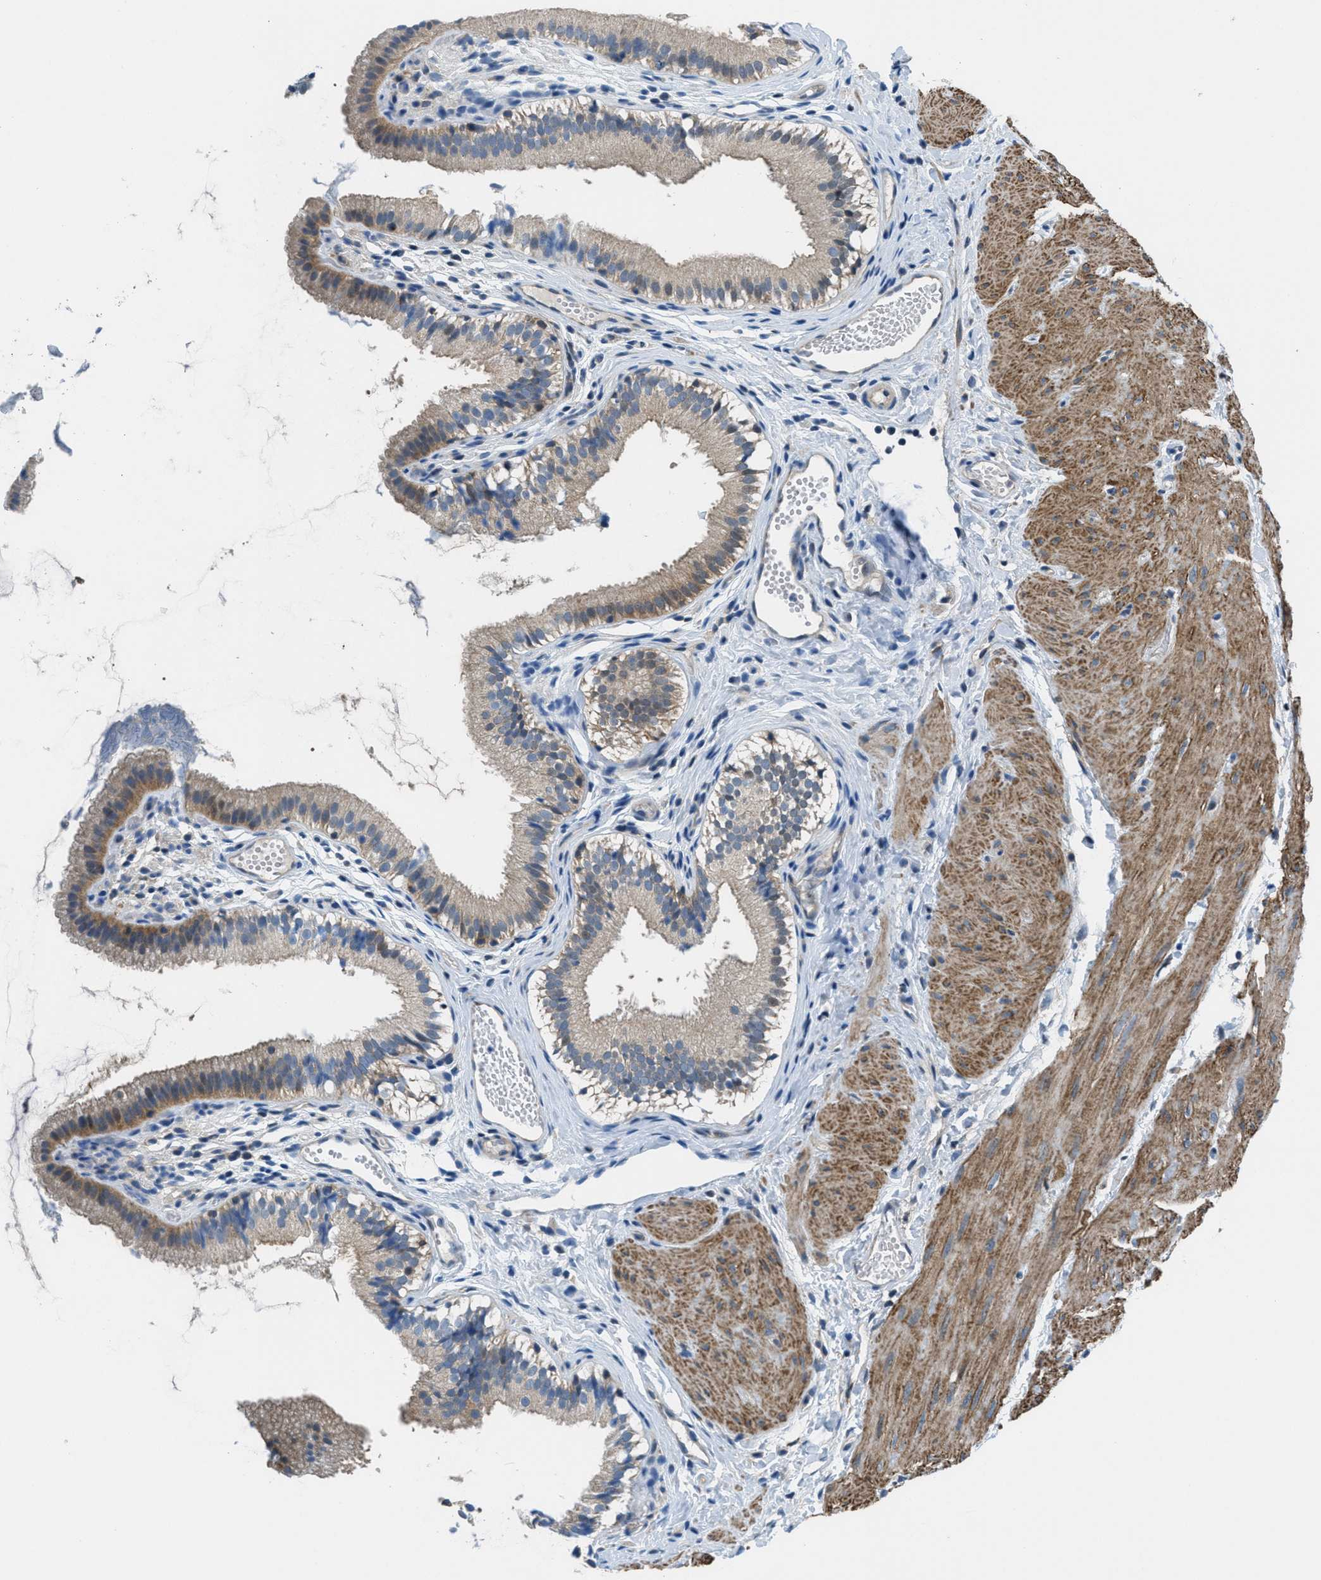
{"staining": {"intensity": "moderate", "quantity": "25%-75%", "location": "cytoplasmic/membranous"}, "tissue": "gallbladder", "cell_type": "Glandular cells", "image_type": "normal", "snomed": [{"axis": "morphology", "description": "Normal tissue, NOS"}, {"axis": "topography", "description": "Gallbladder"}], "caption": "An IHC image of normal tissue is shown. Protein staining in brown highlights moderate cytoplasmic/membranous positivity in gallbladder within glandular cells.", "gene": "PIP5K1C", "patient": {"sex": "female", "age": 26}}